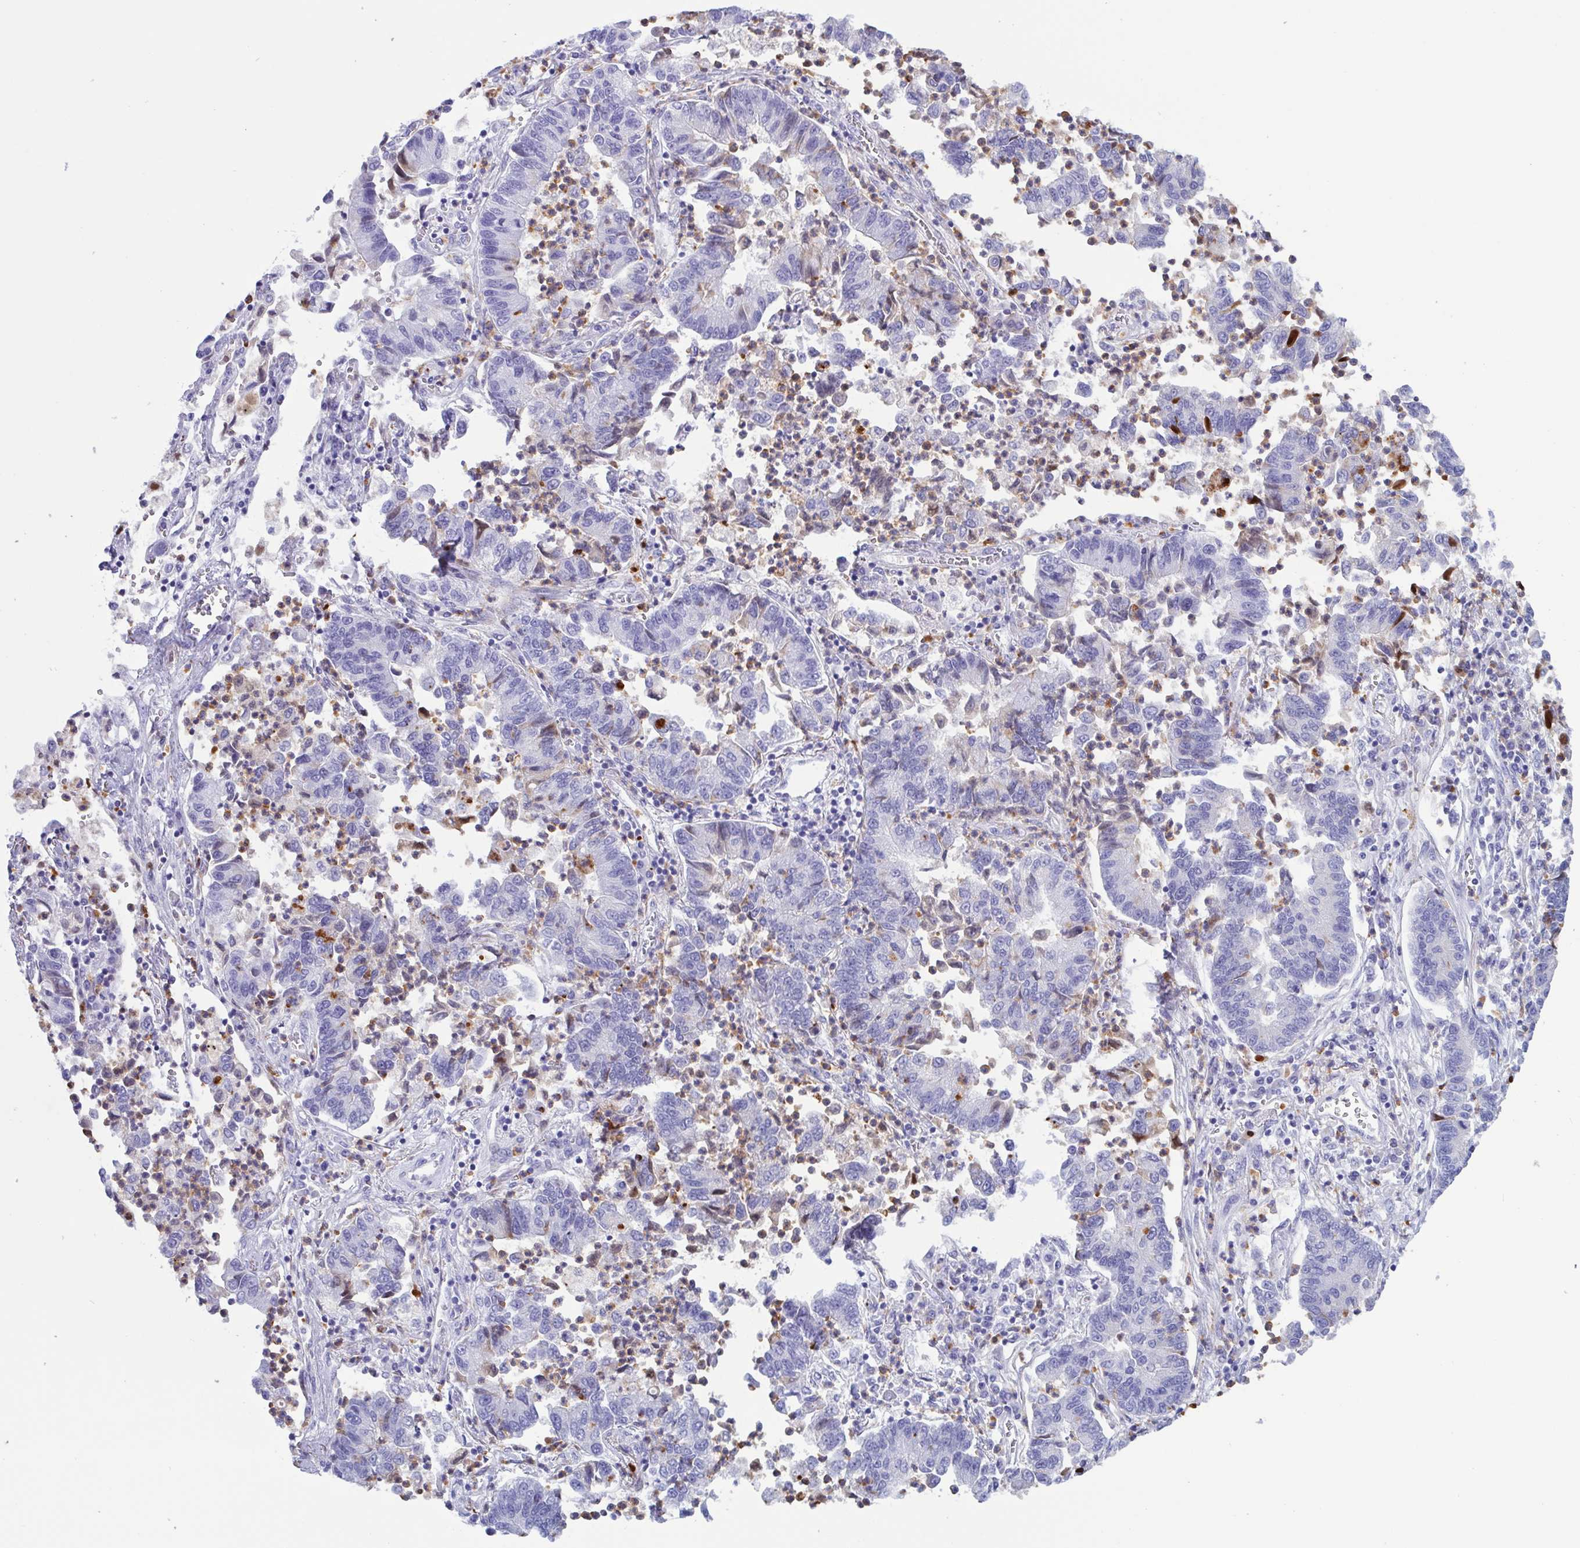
{"staining": {"intensity": "negative", "quantity": "none", "location": "none"}, "tissue": "lung cancer", "cell_type": "Tumor cells", "image_type": "cancer", "snomed": [{"axis": "morphology", "description": "Adenocarcinoma, NOS"}, {"axis": "topography", "description": "Lung"}], "caption": "Lung cancer stained for a protein using immunohistochemistry (IHC) displays no staining tumor cells.", "gene": "LTF", "patient": {"sex": "female", "age": 57}}